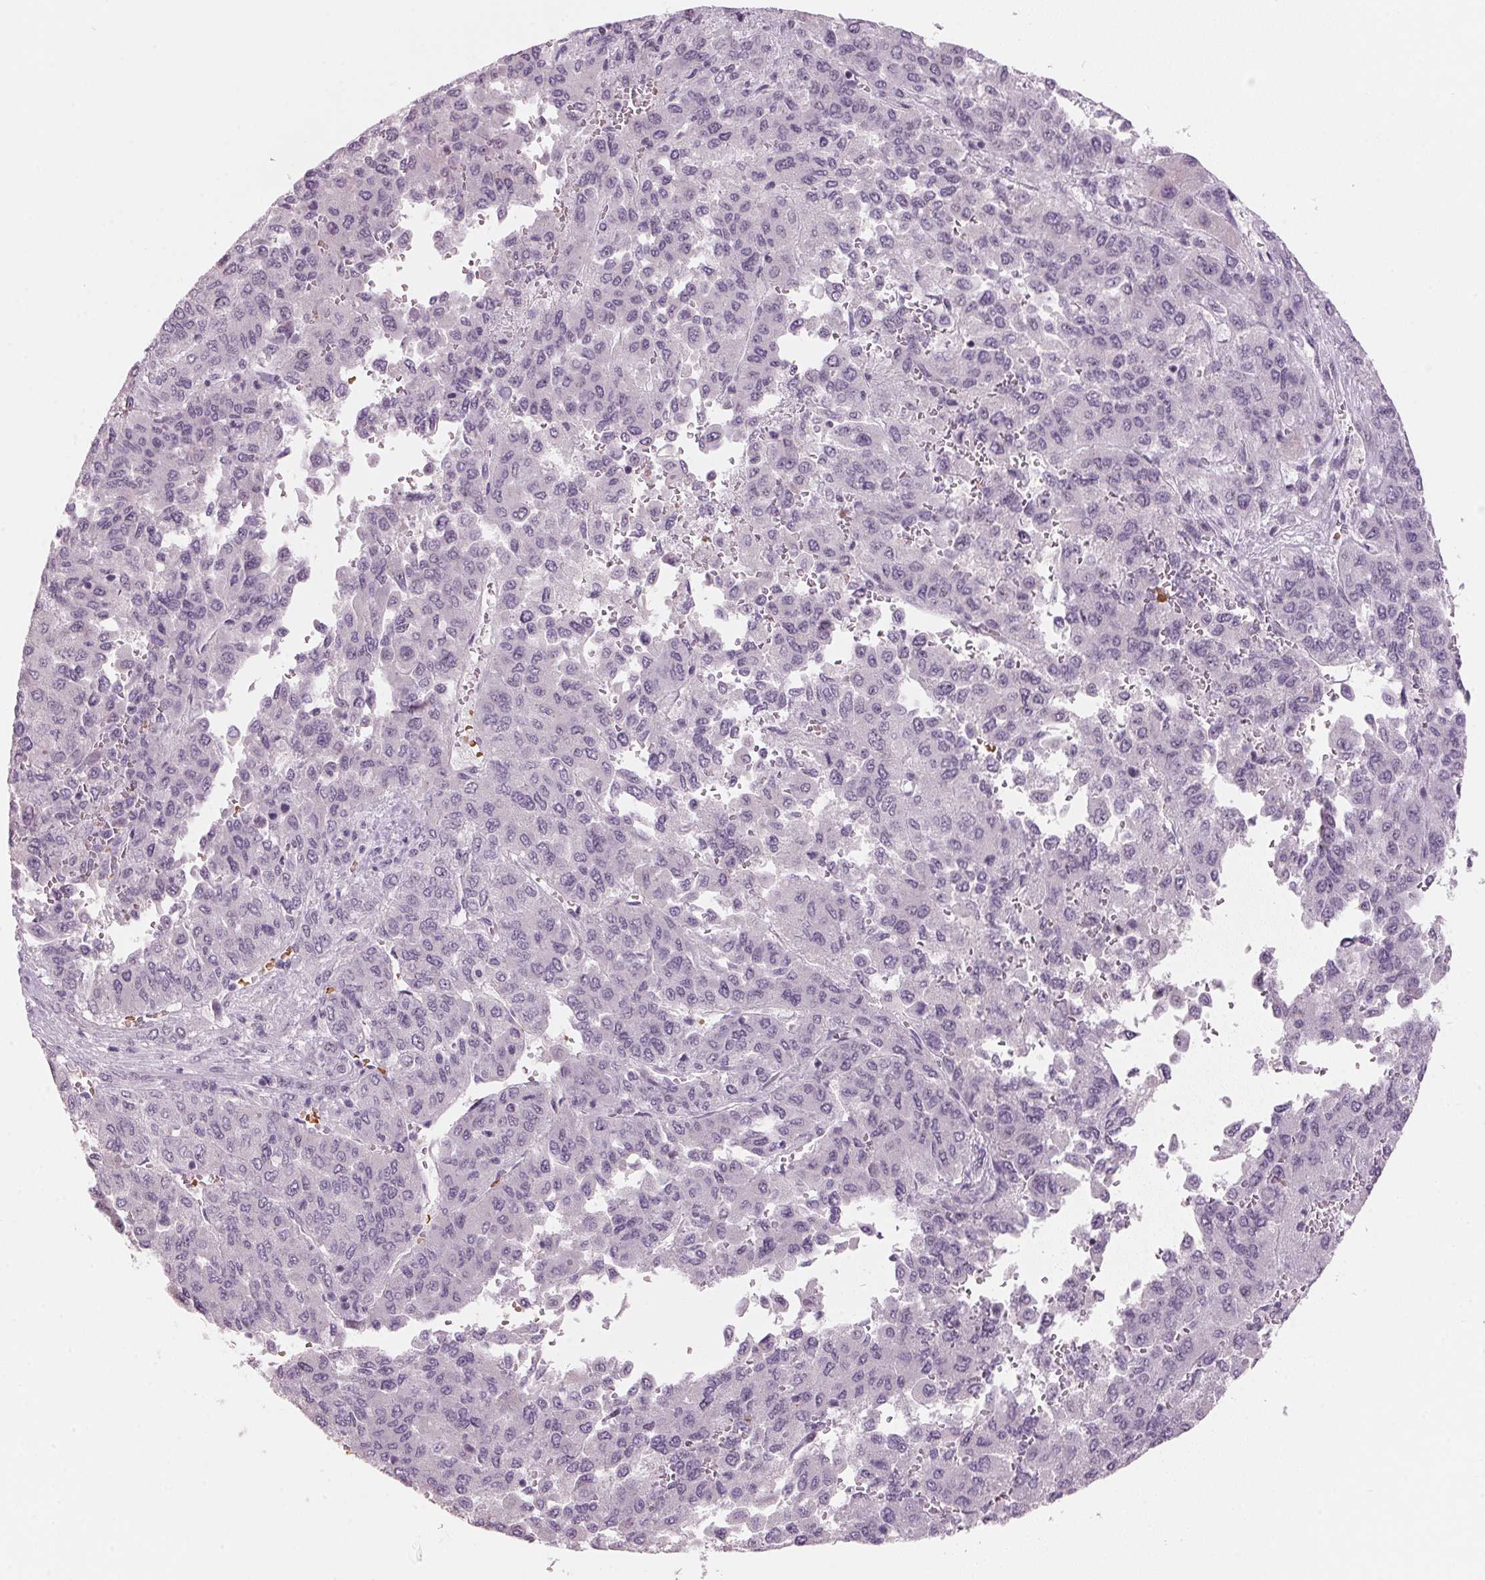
{"staining": {"intensity": "negative", "quantity": "none", "location": "none"}, "tissue": "liver cancer", "cell_type": "Tumor cells", "image_type": "cancer", "snomed": [{"axis": "morphology", "description": "Carcinoma, Hepatocellular, NOS"}, {"axis": "topography", "description": "Liver"}], "caption": "A micrograph of hepatocellular carcinoma (liver) stained for a protein displays no brown staining in tumor cells.", "gene": "DNTTIP2", "patient": {"sex": "female", "age": 41}}